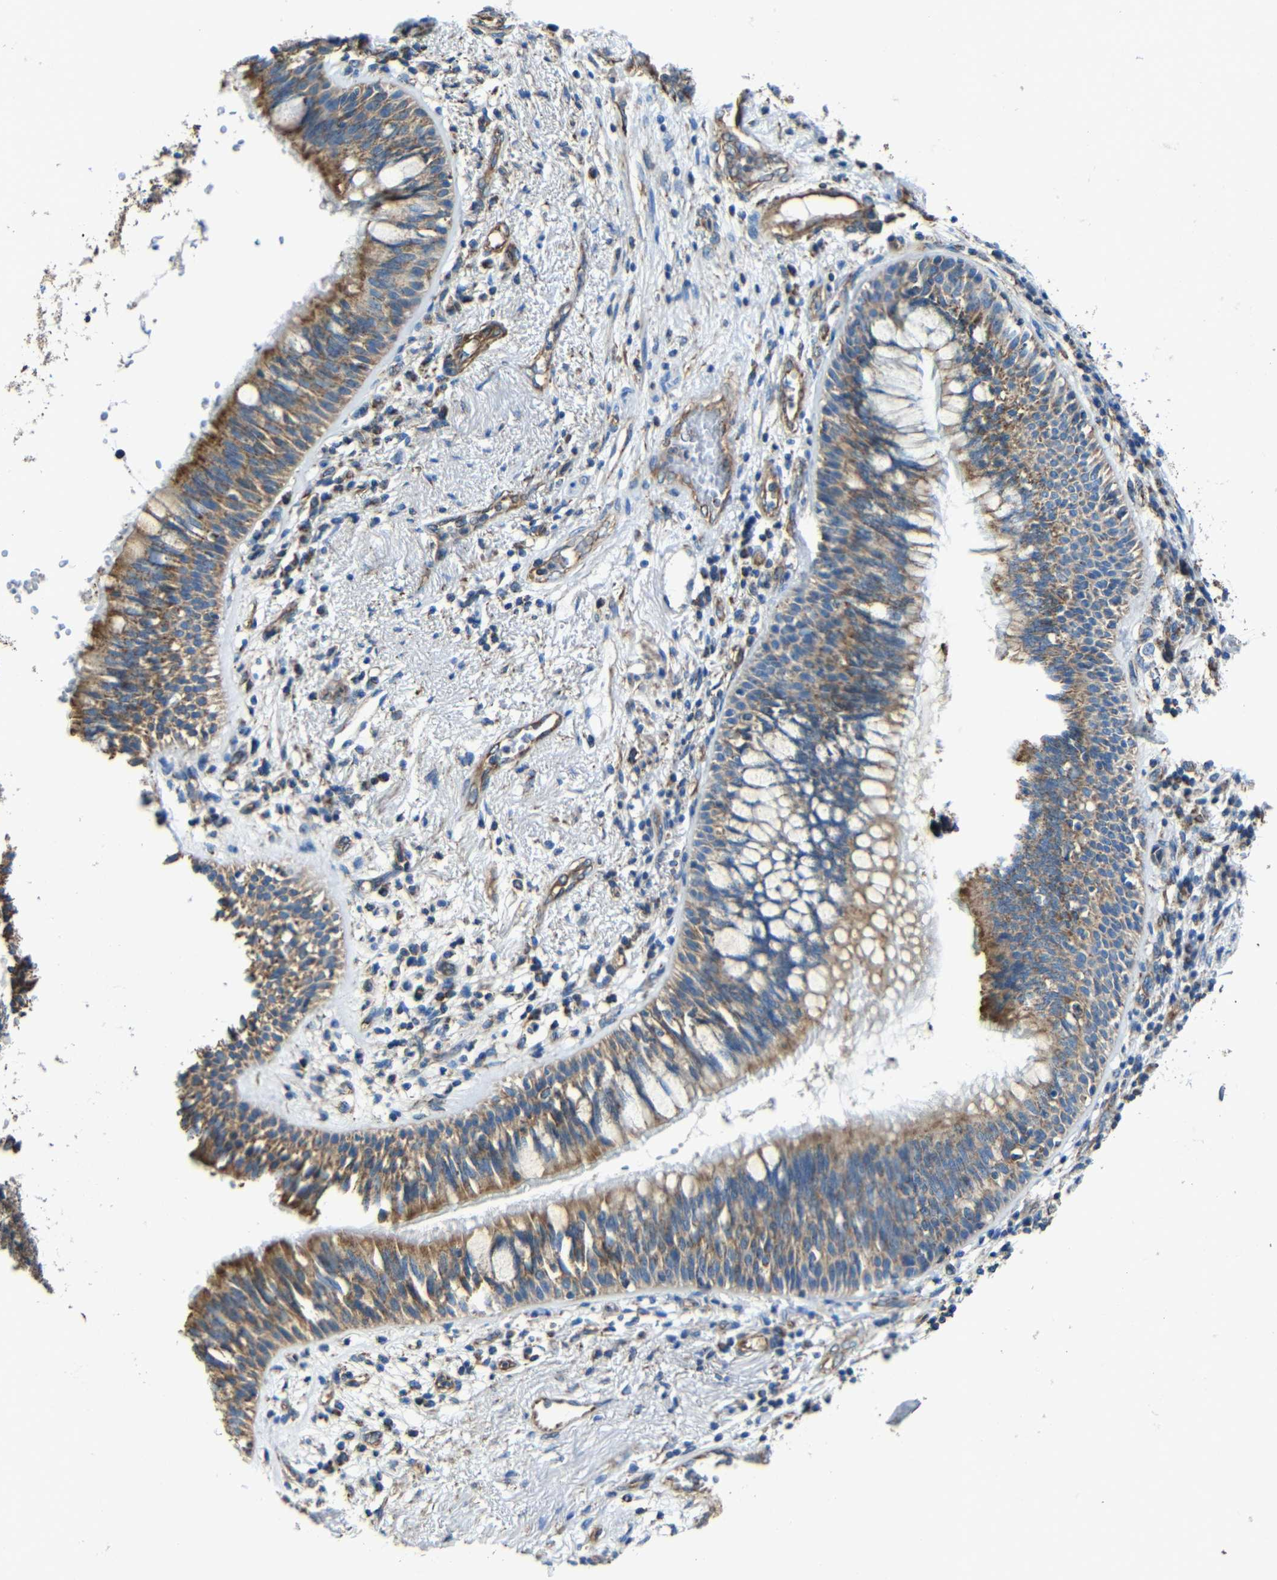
{"staining": {"intensity": "strong", "quantity": ">75%", "location": "cytoplasmic/membranous"}, "tissue": "bronchus", "cell_type": "Respiratory epithelial cells", "image_type": "normal", "snomed": [{"axis": "morphology", "description": "Normal tissue, NOS"}, {"axis": "morphology", "description": "Adenocarcinoma, NOS"}, {"axis": "morphology", "description": "Adenocarcinoma, metastatic, NOS"}, {"axis": "topography", "description": "Lymph node"}, {"axis": "topography", "description": "Bronchus"}, {"axis": "topography", "description": "Lung"}], "caption": "This photomicrograph reveals benign bronchus stained with immunohistochemistry to label a protein in brown. The cytoplasmic/membranous of respiratory epithelial cells show strong positivity for the protein. Nuclei are counter-stained blue.", "gene": "INTS6L", "patient": {"sex": "female", "age": 54}}